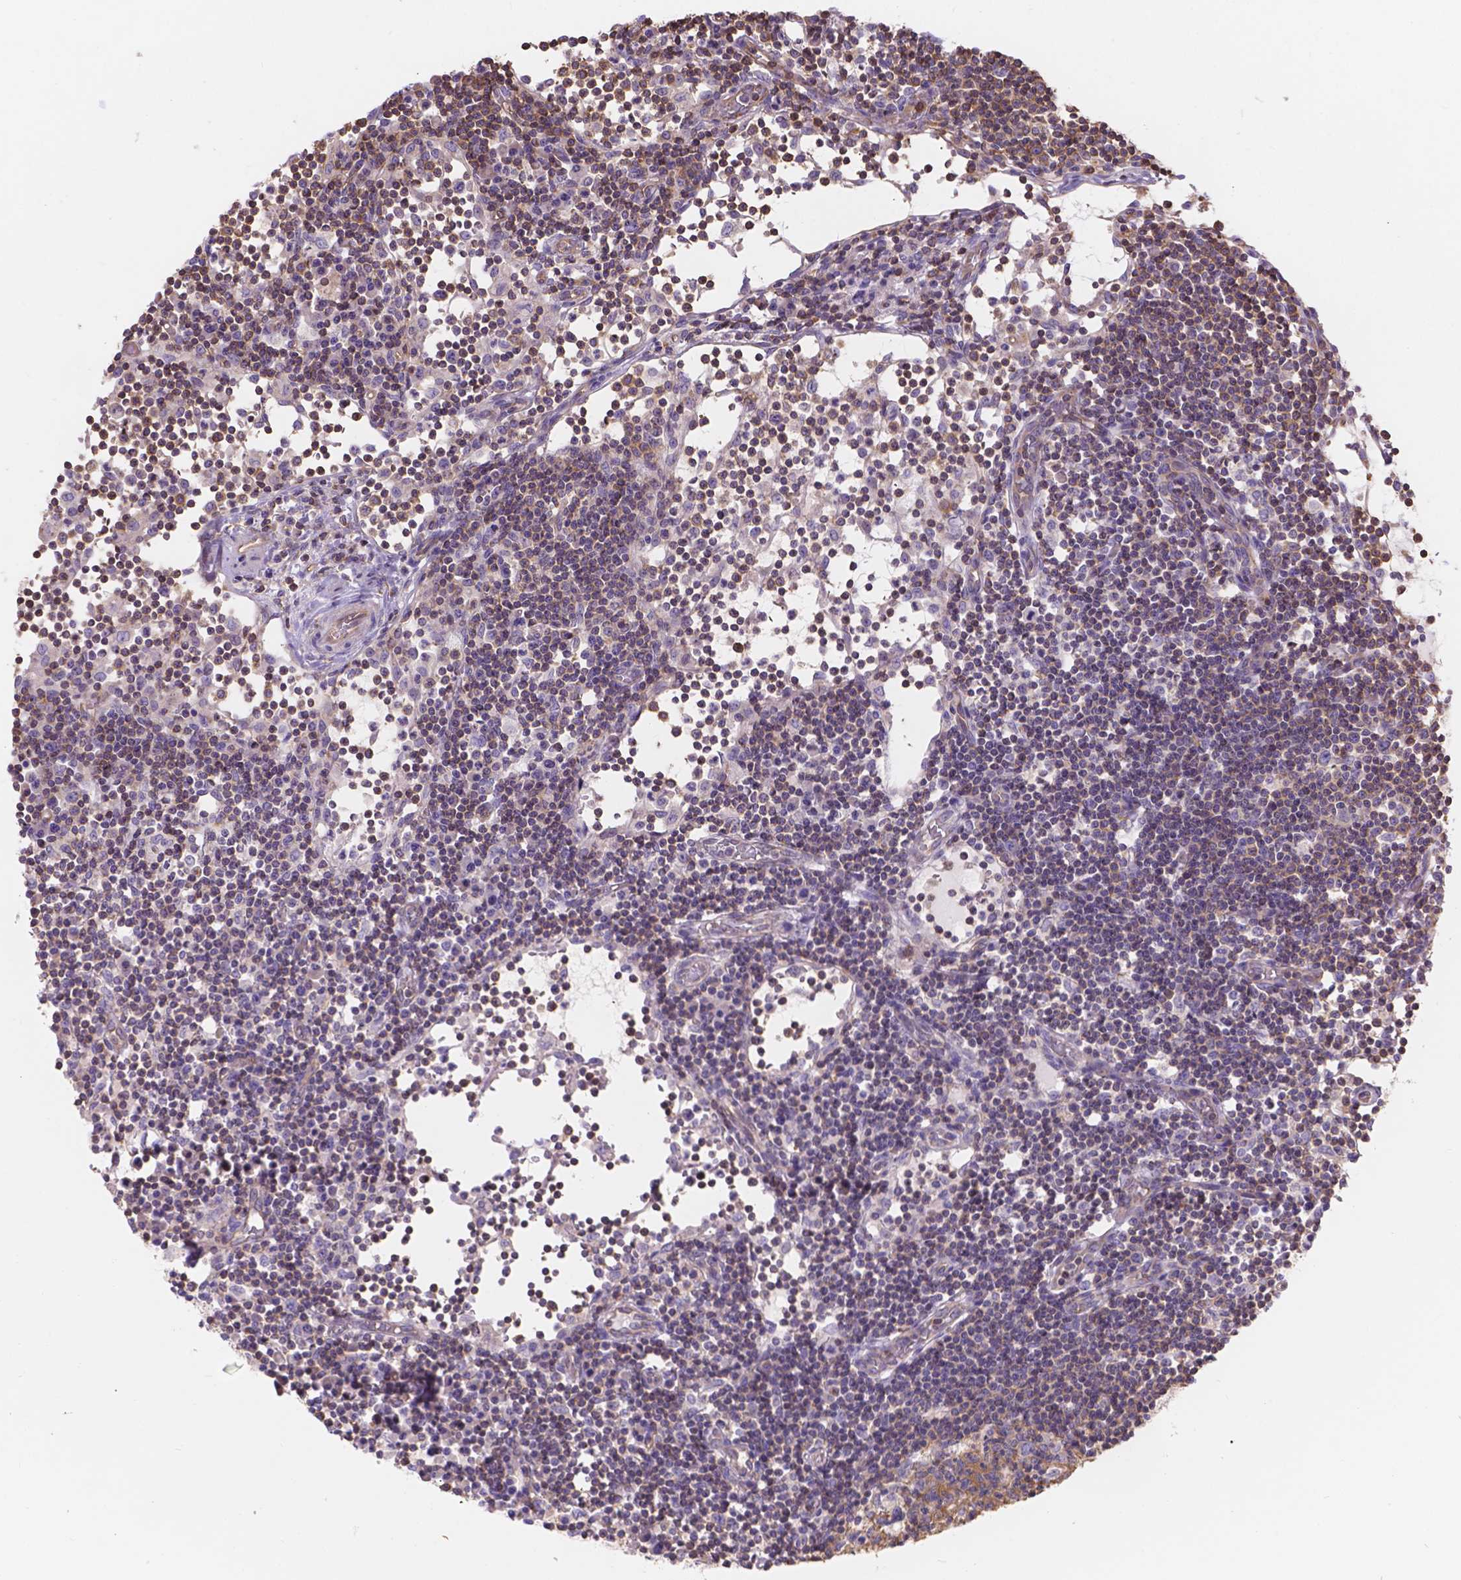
{"staining": {"intensity": "moderate", "quantity": ">75%", "location": "cytoplasmic/membranous"}, "tissue": "lymph node", "cell_type": "Germinal center cells", "image_type": "normal", "snomed": [{"axis": "morphology", "description": "Normal tissue, NOS"}, {"axis": "topography", "description": "Lymph node"}], "caption": "A histopathology image showing moderate cytoplasmic/membranous staining in approximately >75% of germinal center cells in normal lymph node, as visualized by brown immunohistochemical staining.", "gene": "DMWD", "patient": {"sex": "female", "age": 72}}